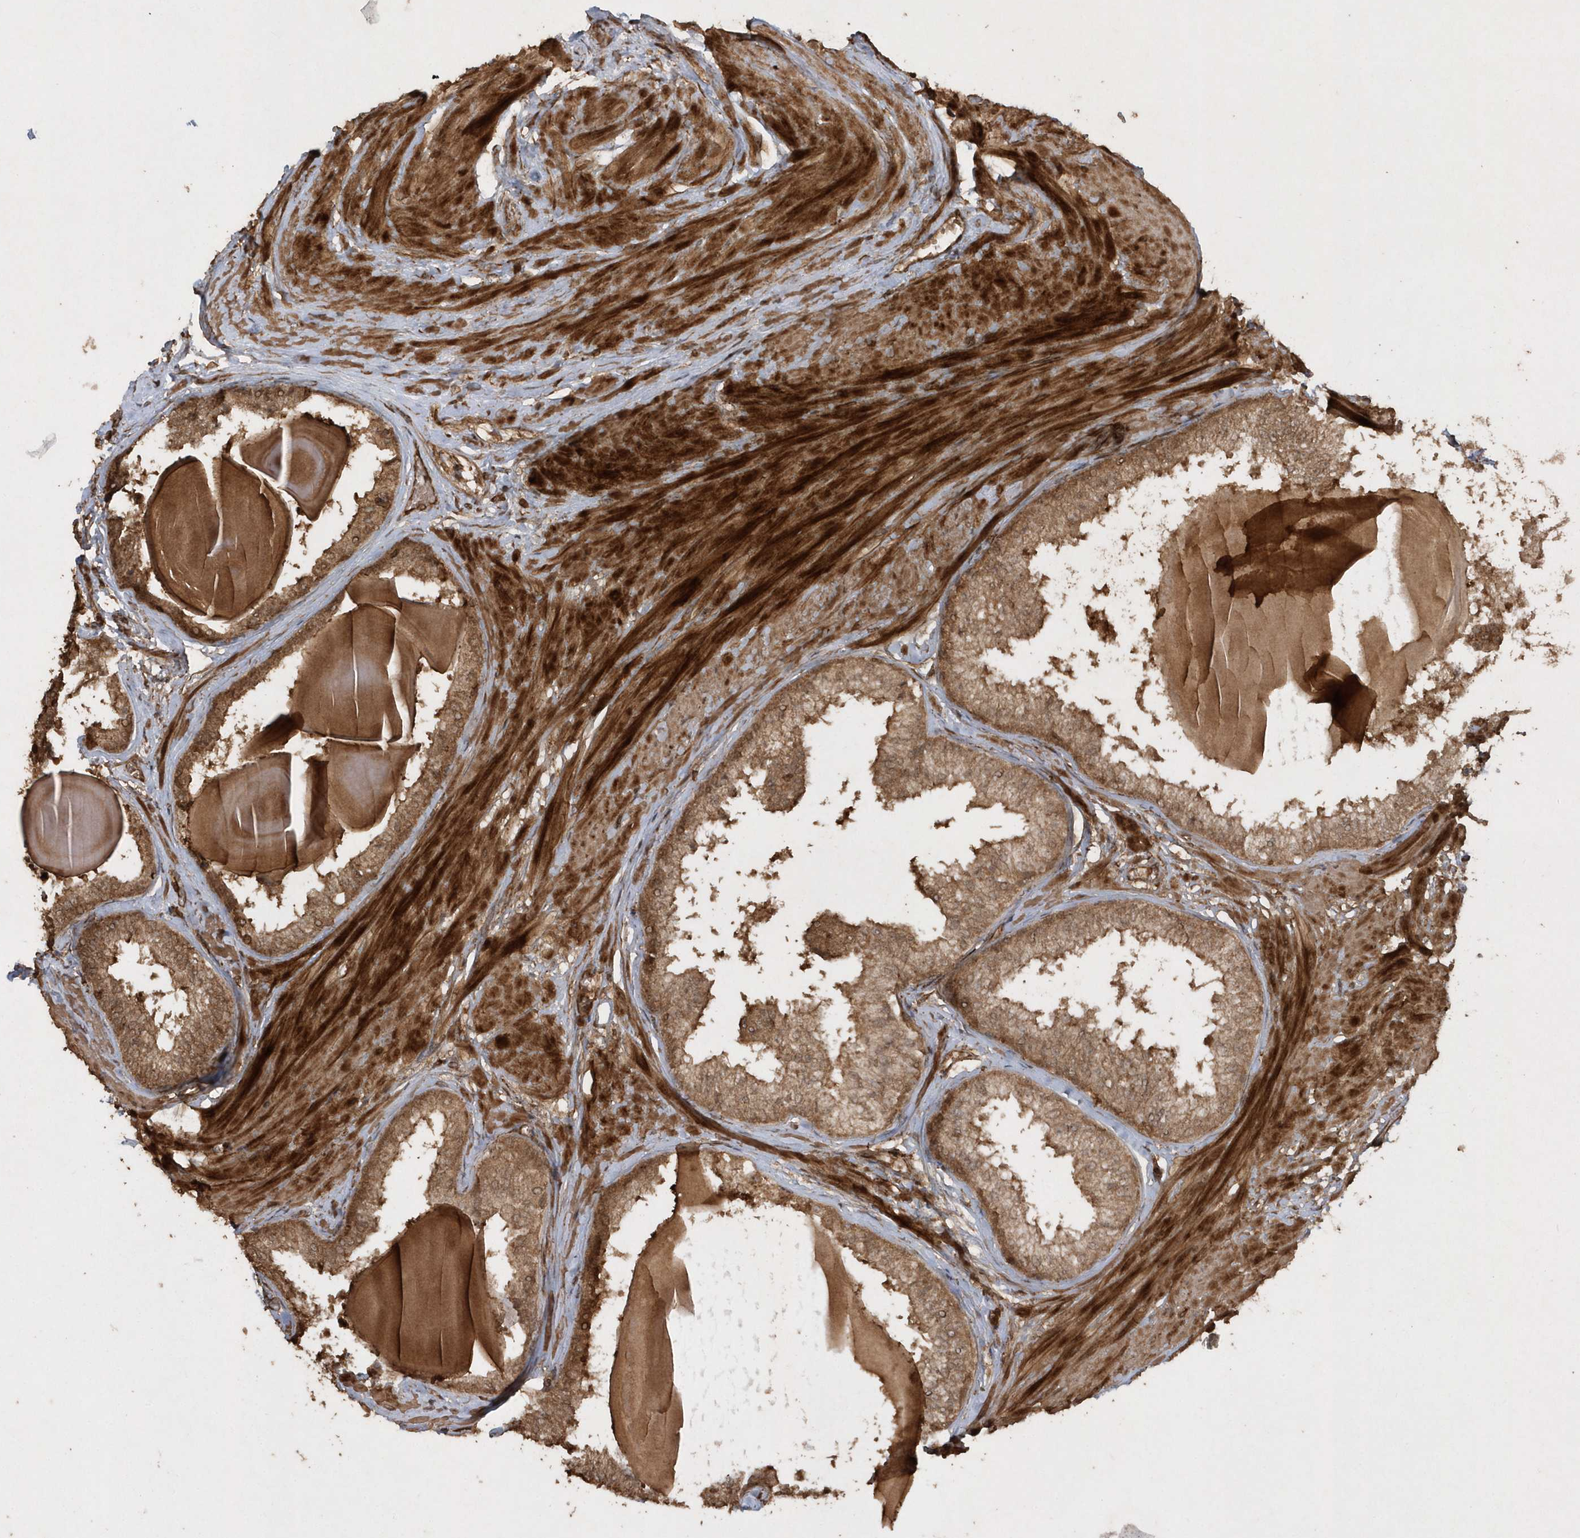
{"staining": {"intensity": "moderate", "quantity": ">75%", "location": "cytoplasmic/membranous"}, "tissue": "prostate", "cell_type": "Glandular cells", "image_type": "normal", "snomed": [{"axis": "morphology", "description": "Normal tissue, NOS"}, {"axis": "topography", "description": "Prostate"}], "caption": "About >75% of glandular cells in unremarkable human prostate exhibit moderate cytoplasmic/membranous protein positivity as visualized by brown immunohistochemical staining.", "gene": "AVPI1", "patient": {"sex": "male", "age": 48}}